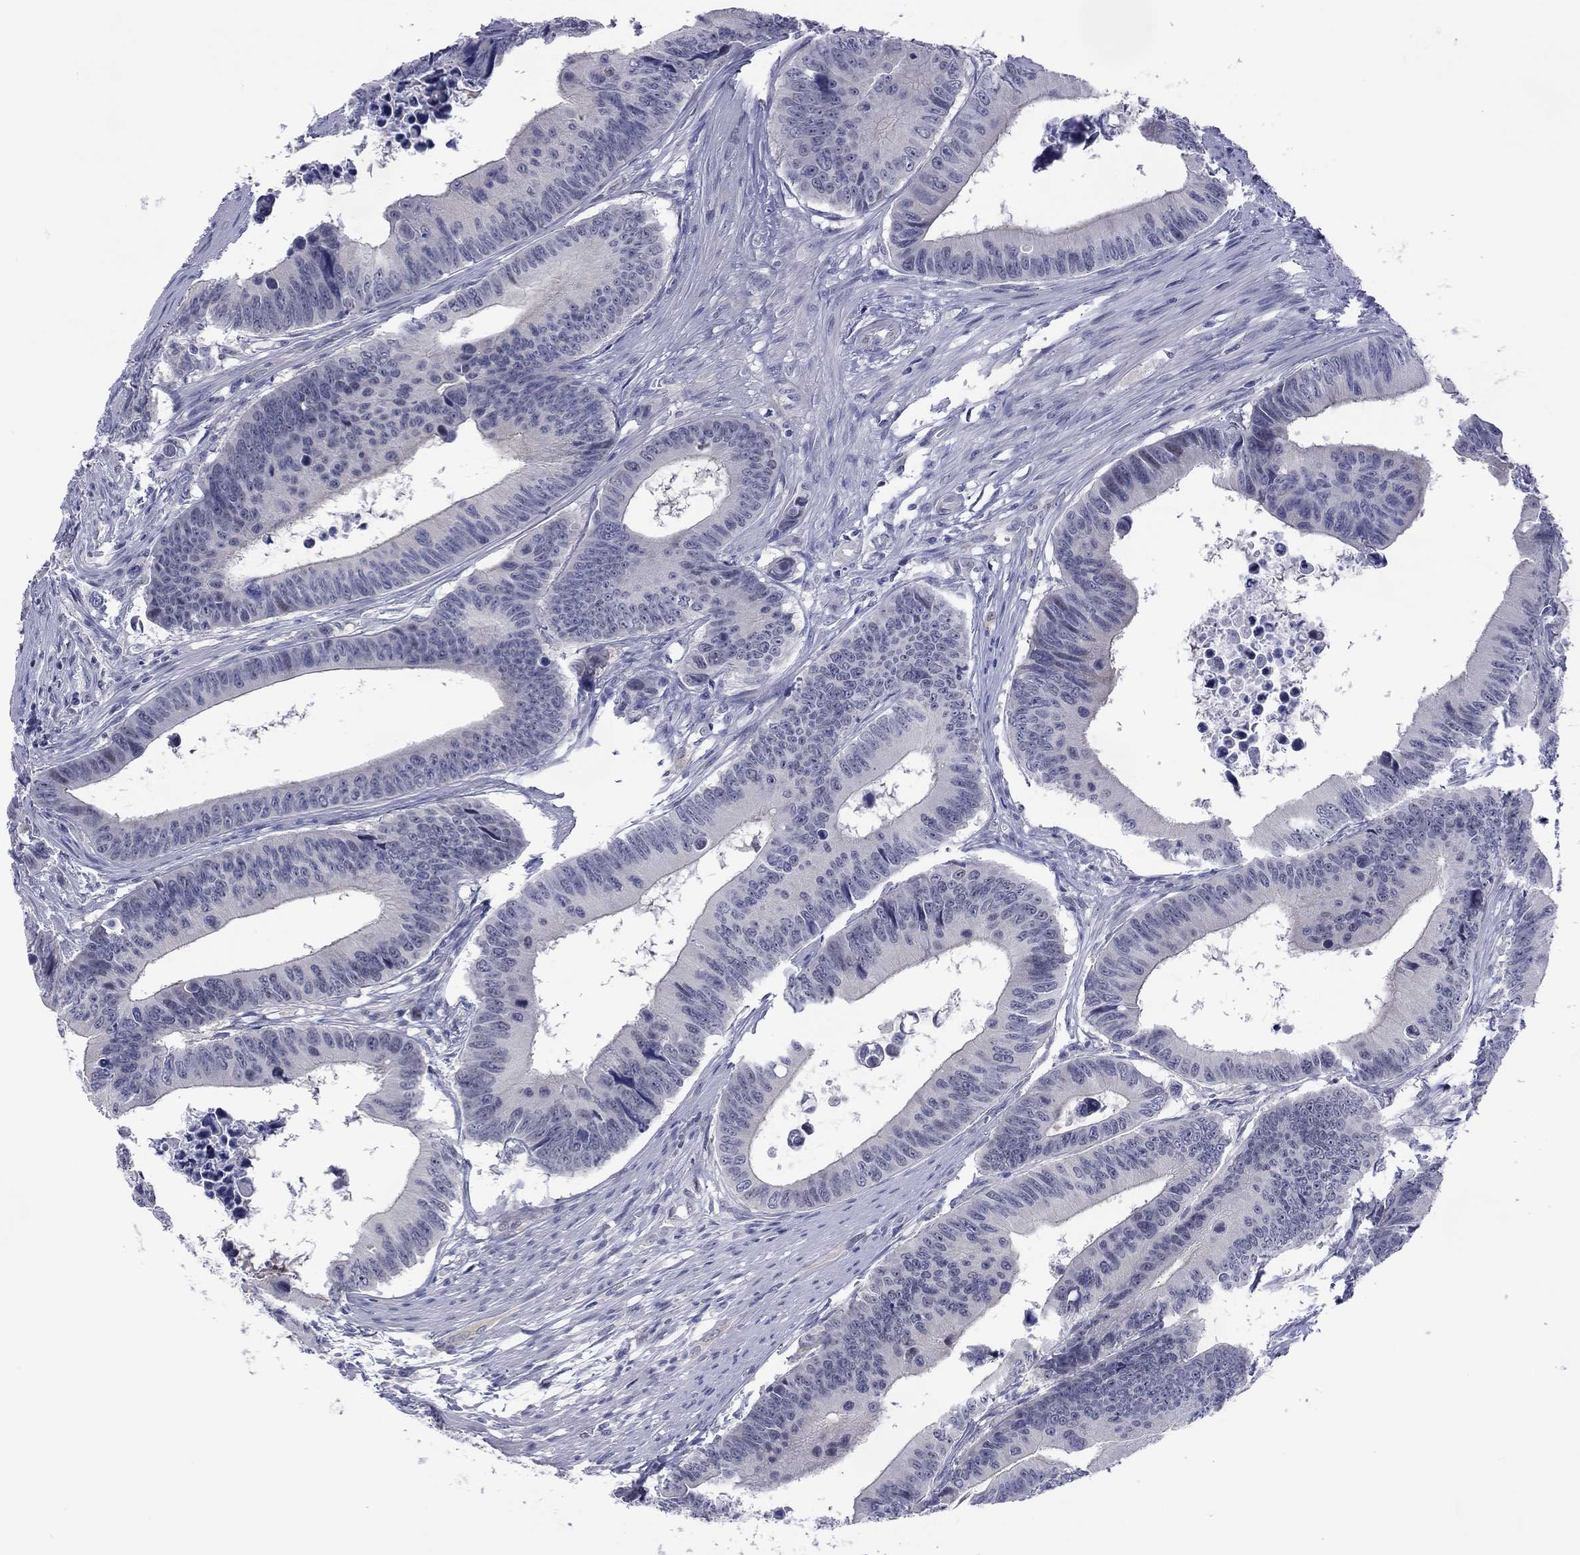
{"staining": {"intensity": "negative", "quantity": "none", "location": "none"}, "tissue": "colorectal cancer", "cell_type": "Tumor cells", "image_type": "cancer", "snomed": [{"axis": "morphology", "description": "Adenocarcinoma, NOS"}, {"axis": "topography", "description": "Colon"}], "caption": "Tumor cells are negative for protein expression in human colorectal cancer (adenocarcinoma).", "gene": "POU5F2", "patient": {"sex": "female", "age": 87}}